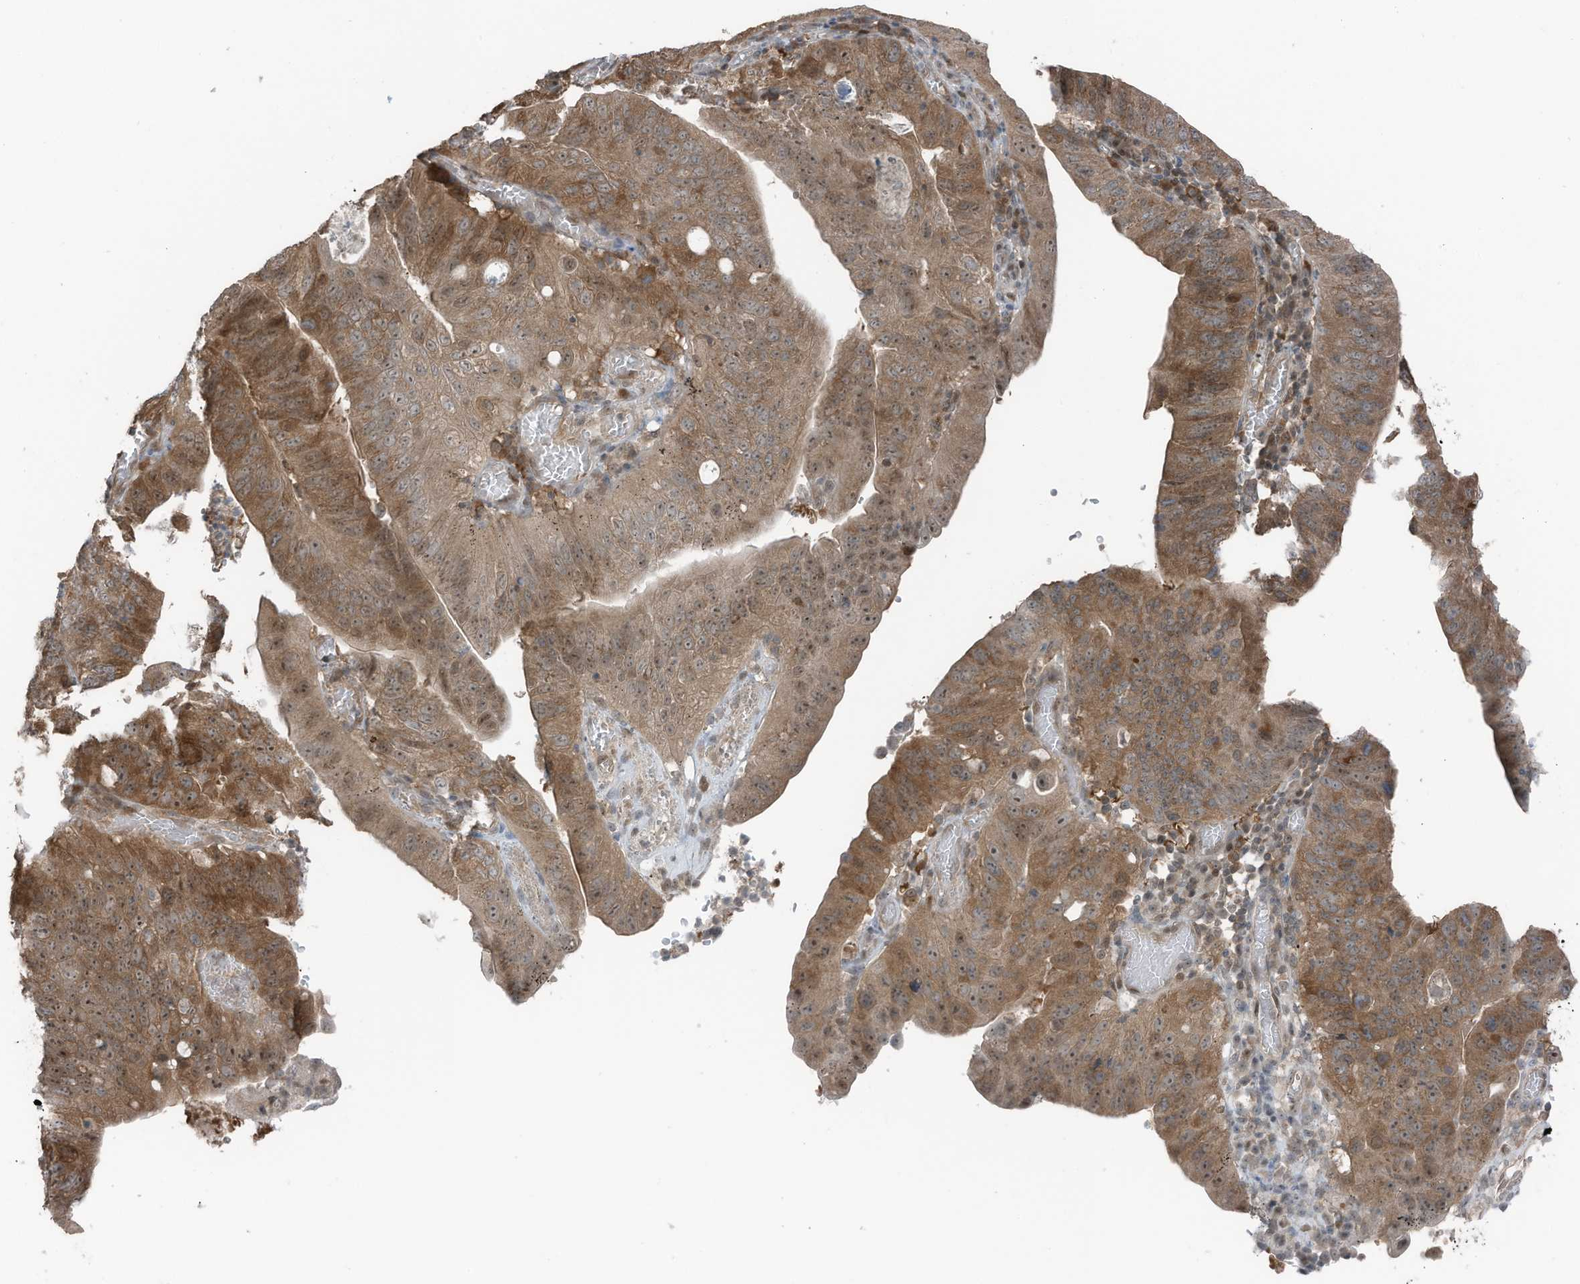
{"staining": {"intensity": "moderate", "quantity": ">75%", "location": "cytoplasmic/membranous,nuclear"}, "tissue": "stomach cancer", "cell_type": "Tumor cells", "image_type": "cancer", "snomed": [{"axis": "morphology", "description": "Adenocarcinoma, NOS"}, {"axis": "topography", "description": "Stomach"}], "caption": "Immunohistochemistry (IHC) (DAB) staining of stomach cancer demonstrates moderate cytoplasmic/membranous and nuclear protein staining in about >75% of tumor cells.", "gene": "TXNDC9", "patient": {"sex": "female", "age": 59}}